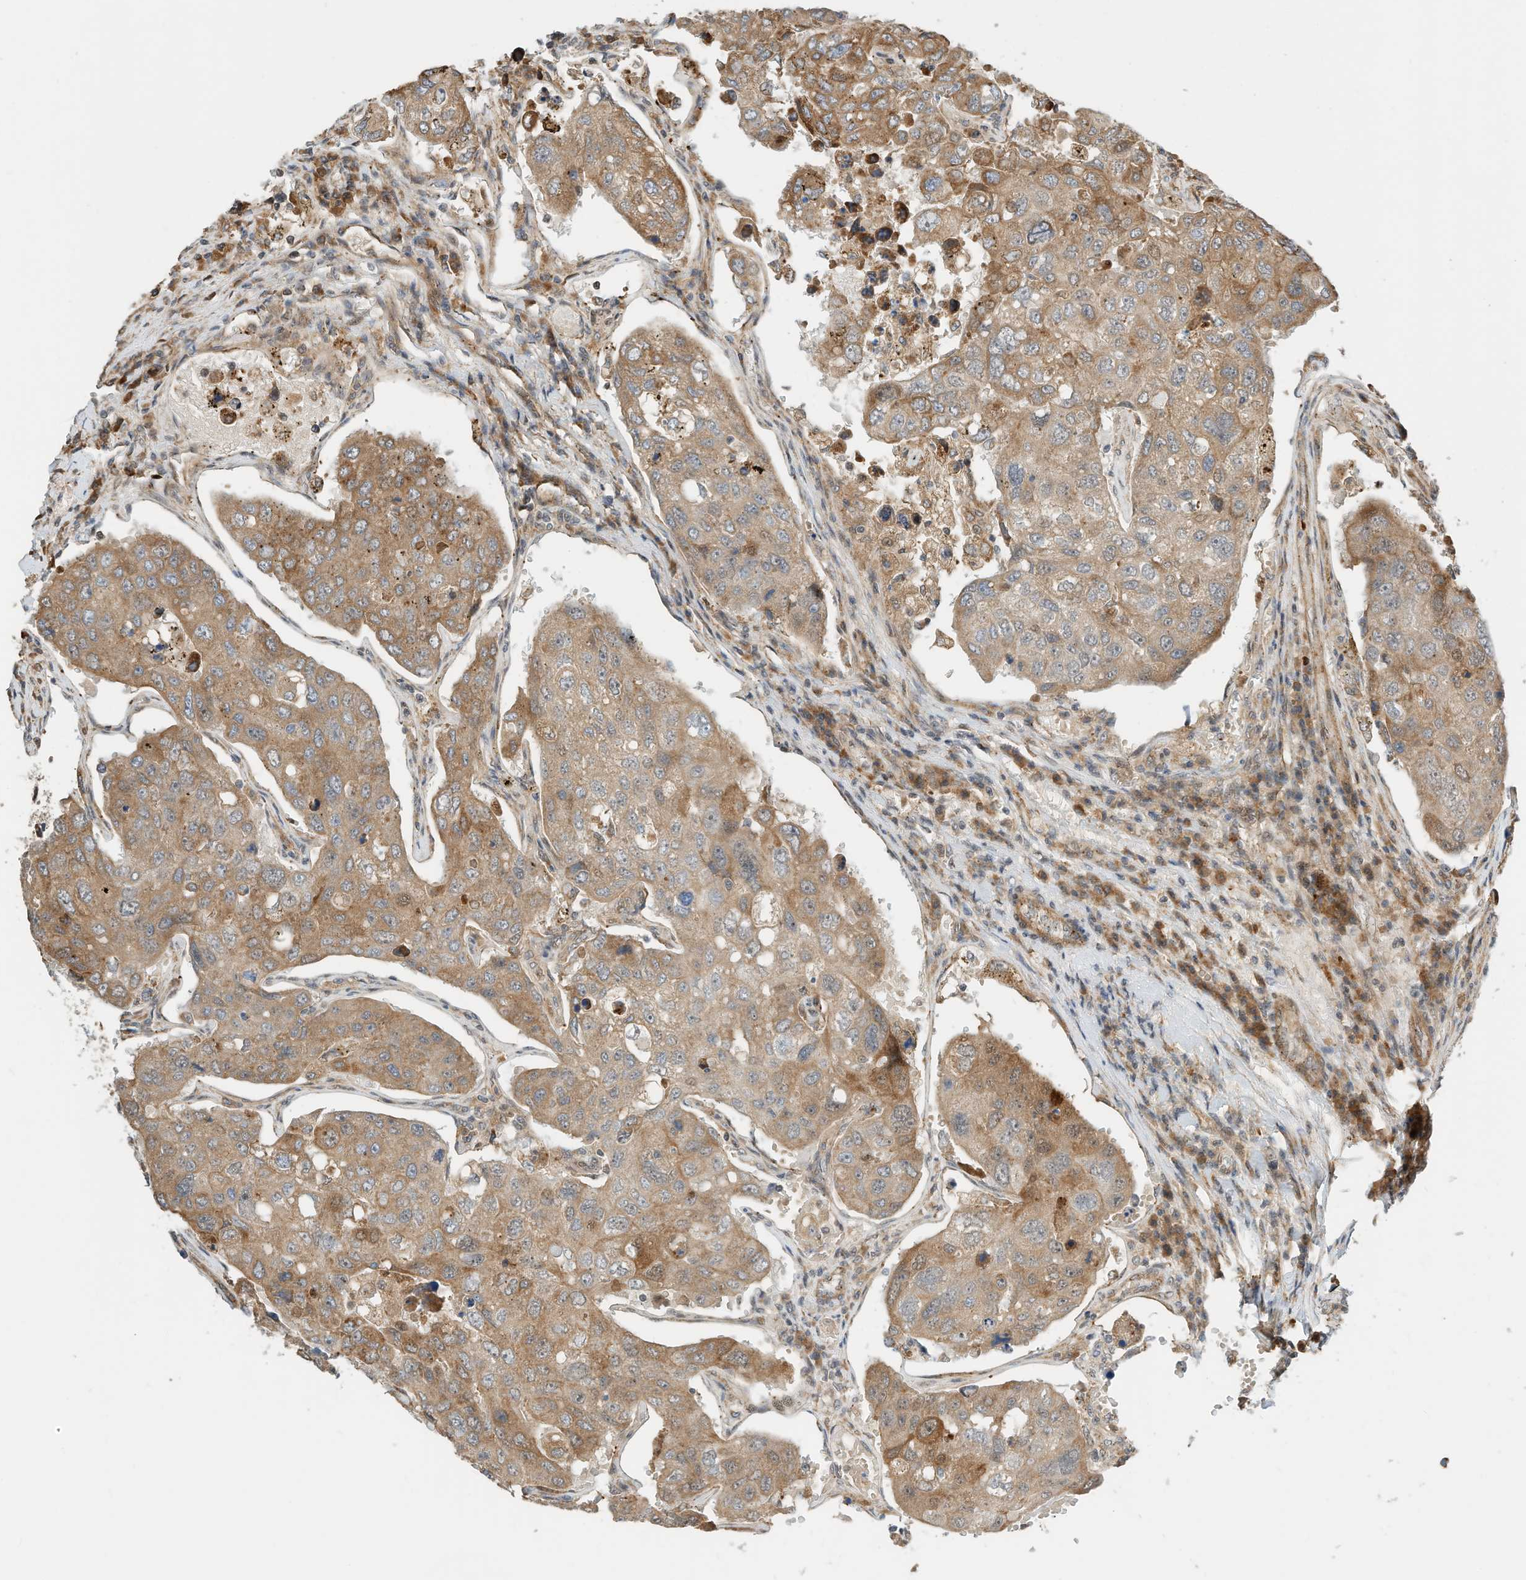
{"staining": {"intensity": "moderate", "quantity": ">75%", "location": "cytoplasmic/membranous"}, "tissue": "urothelial cancer", "cell_type": "Tumor cells", "image_type": "cancer", "snomed": [{"axis": "morphology", "description": "Urothelial carcinoma, High grade"}, {"axis": "topography", "description": "Lymph node"}, {"axis": "topography", "description": "Urinary bladder"}], "caption": "Urothelial cancer stained with a protein marker demonstrates moderate staining in tumor cells.", "gene": "CPAMD8", "patient": {"sex": "male", "age": 51}}